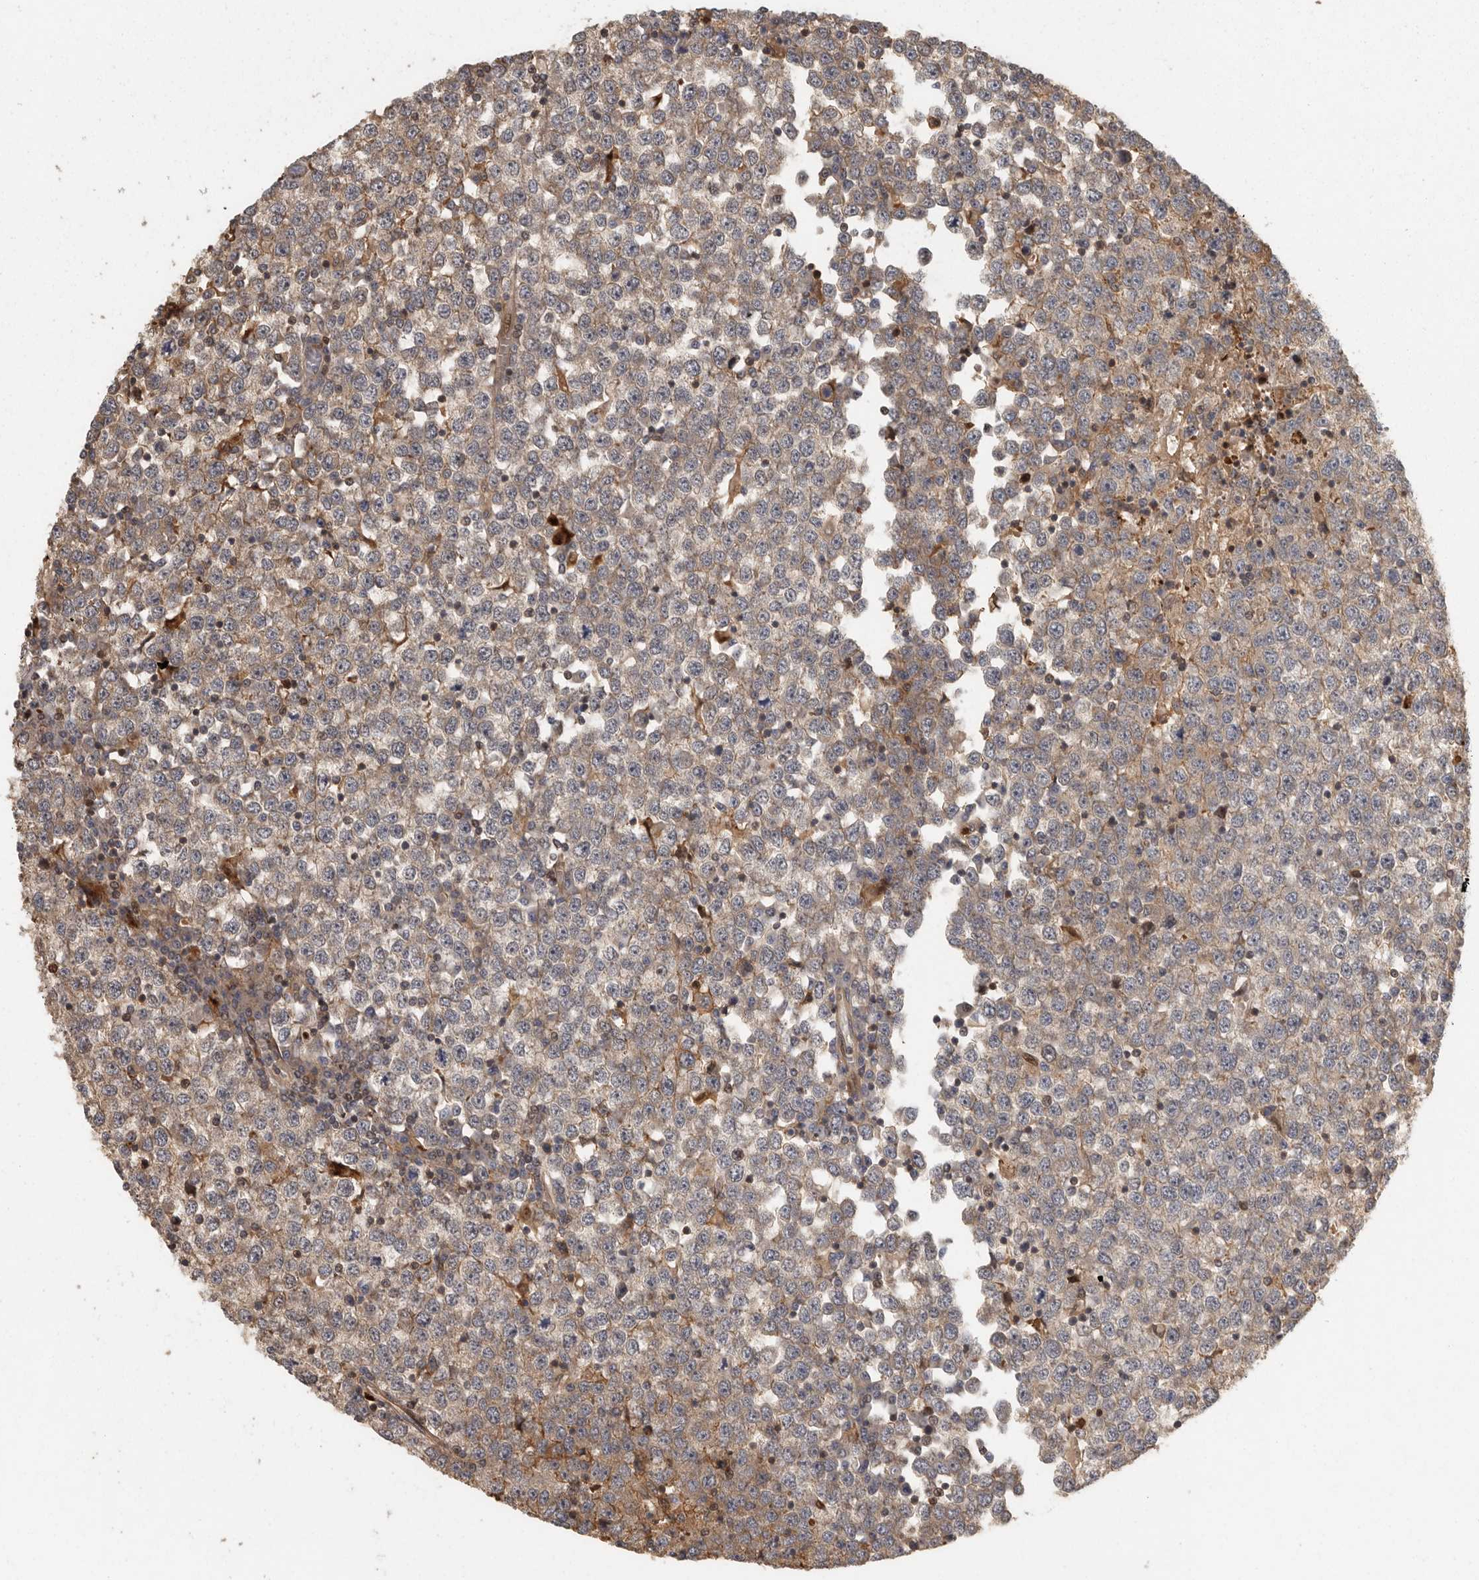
{"staining": {"intensity": "weak", "quantity": "<25%", "location": "cytoplasmic/membranous"}, "tissue": "testis cancer", "cell_type": "Tumor cells", "image_type": "cancer", "snomed": [{"axis": "morphology", "description": "Seminoma, NOS"}, {"axis": "topography", "description": "Testis"}], "caption": "Histopathology image shows no significant protein expression in tumor cells of testis cancer (seminoma).", "gene": "SWT1", "patient": {"sex": "male", "age": 65}}